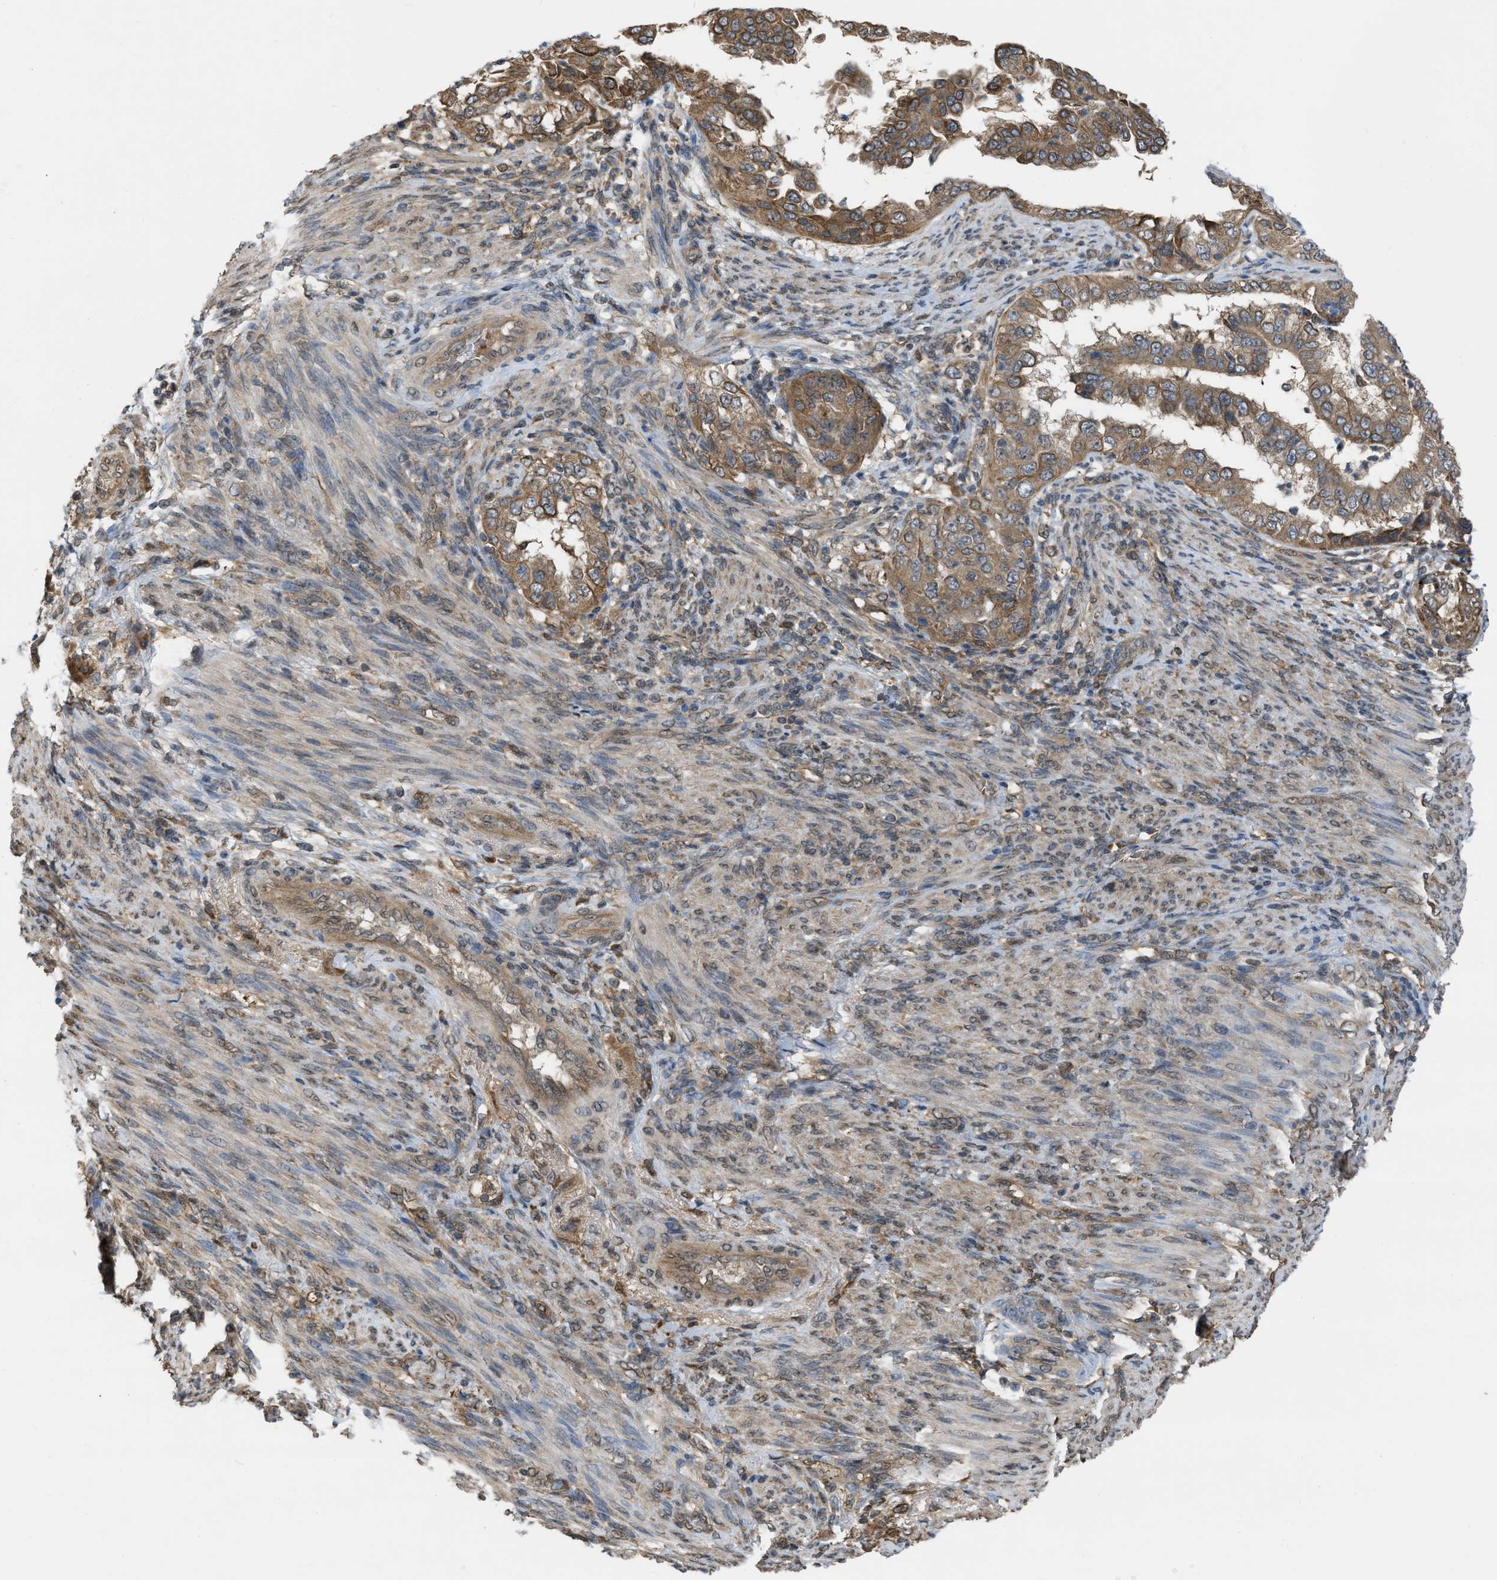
{"staining": {"intensity": "moderate", "quantity": ">75%", "location": "cytoplasmic/membranous"}, "tissue": "endometrial cancer", "cell_type": "Tumor cells", "image_type": "cancer", "snomed": [{"axis": "morphology", "description": "Adenocarcinoma, NOS"}, {"axis": "topography", "description": "Endometrium"}], "caption": "Moderate cytoplasmic/membranous positivity for a protein is seen in about >75% of tumor cells of endometrial cancer using immunohistochemistry (IHC).", "gene": "BCL7C", "patient": {"sex": "female", "age": 85}}